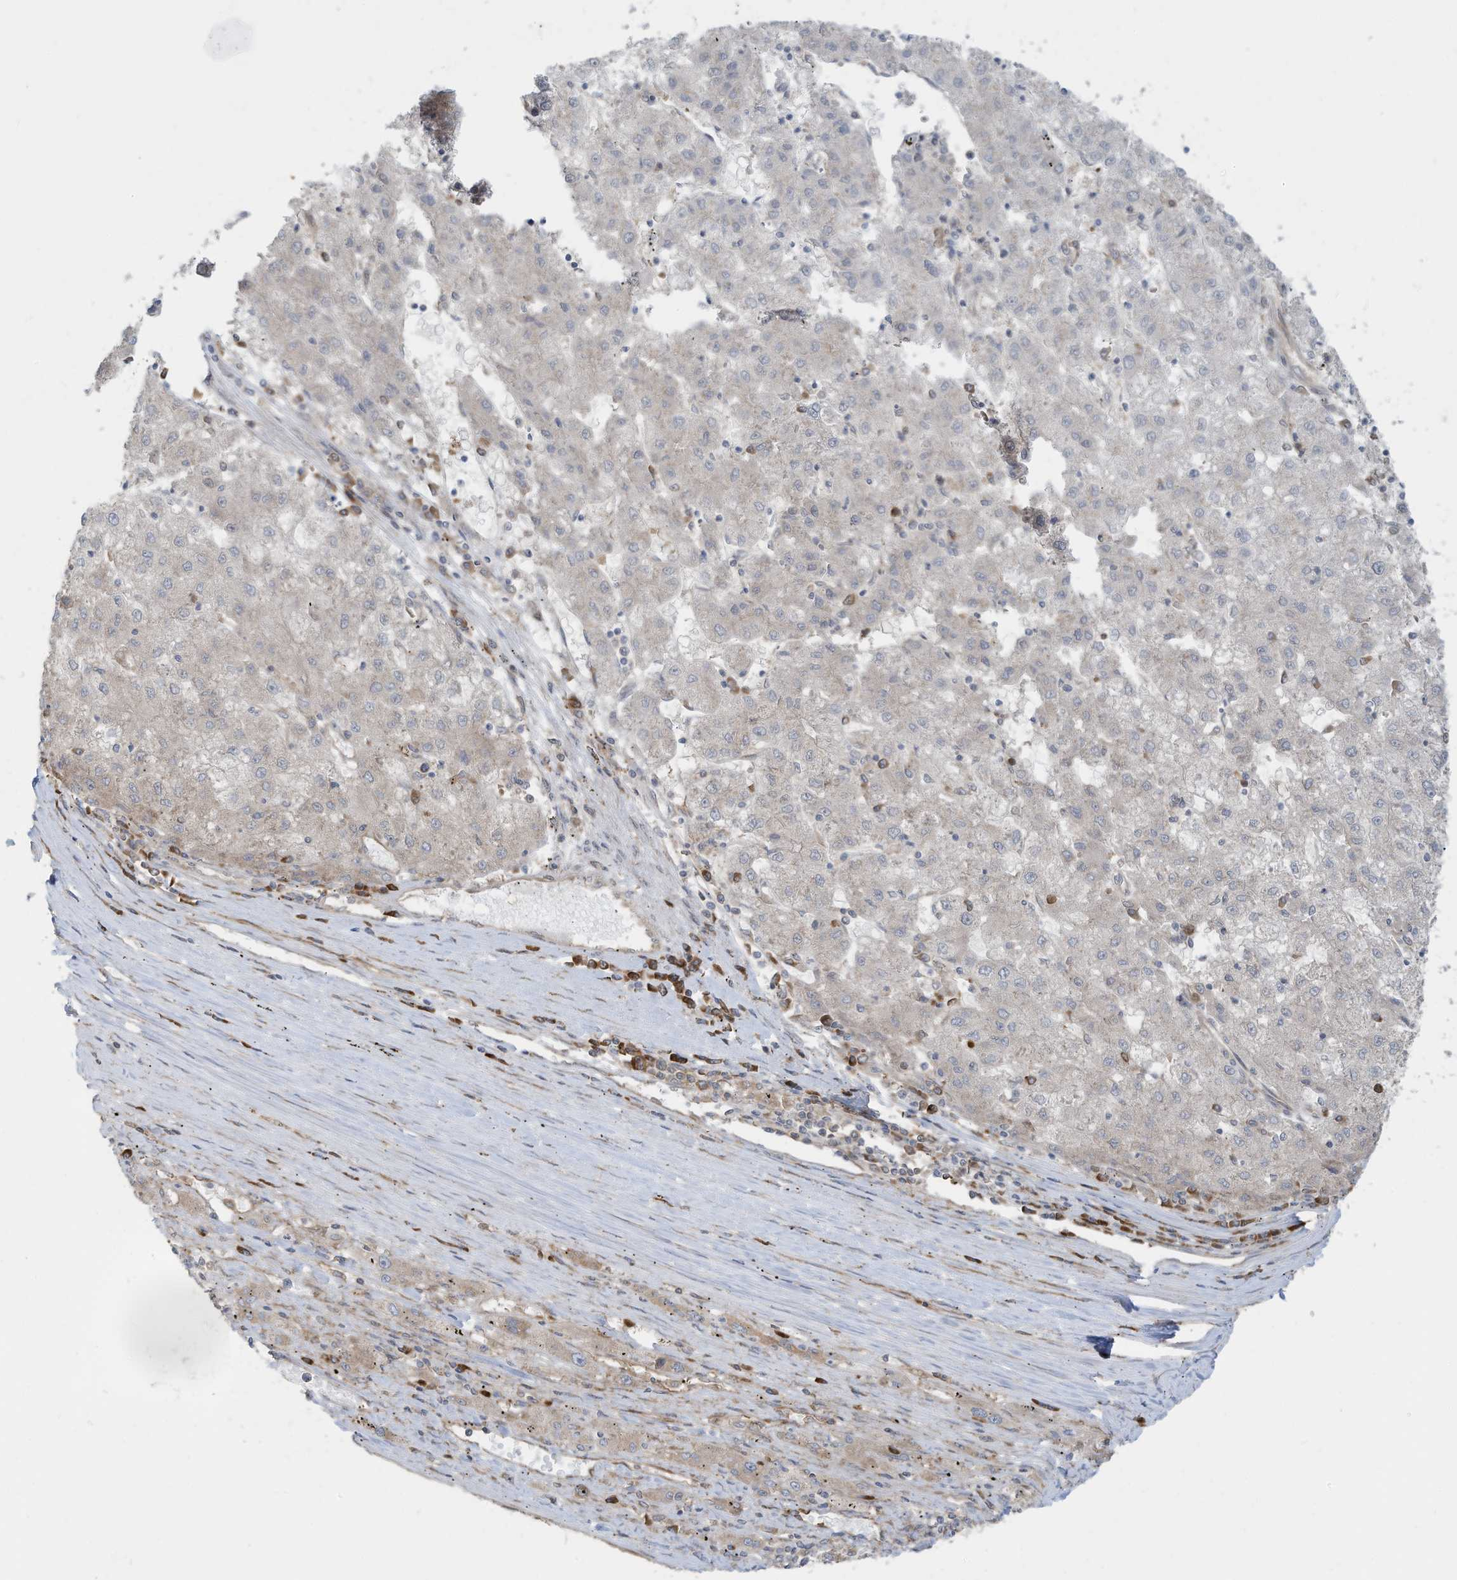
{"staining": {"intensity": "negative", "quantity": "none", "location": "none"}, "tissue": "liver cancer", "cell_type": "Tumor cells", "image_type": "cancer", "snomed": [{"axis": "morphology", "description": "Carcinoma, Hepatocellular, NOS"}, {"axis": "topography", "description": "Liver"}], "caption": "The IHC histopathology image has no significant staining in tumor cells of liver hepatocellular carcinoma tissue.", "gene": "USE1", "patient": {"sex": "male", "age": 72}}